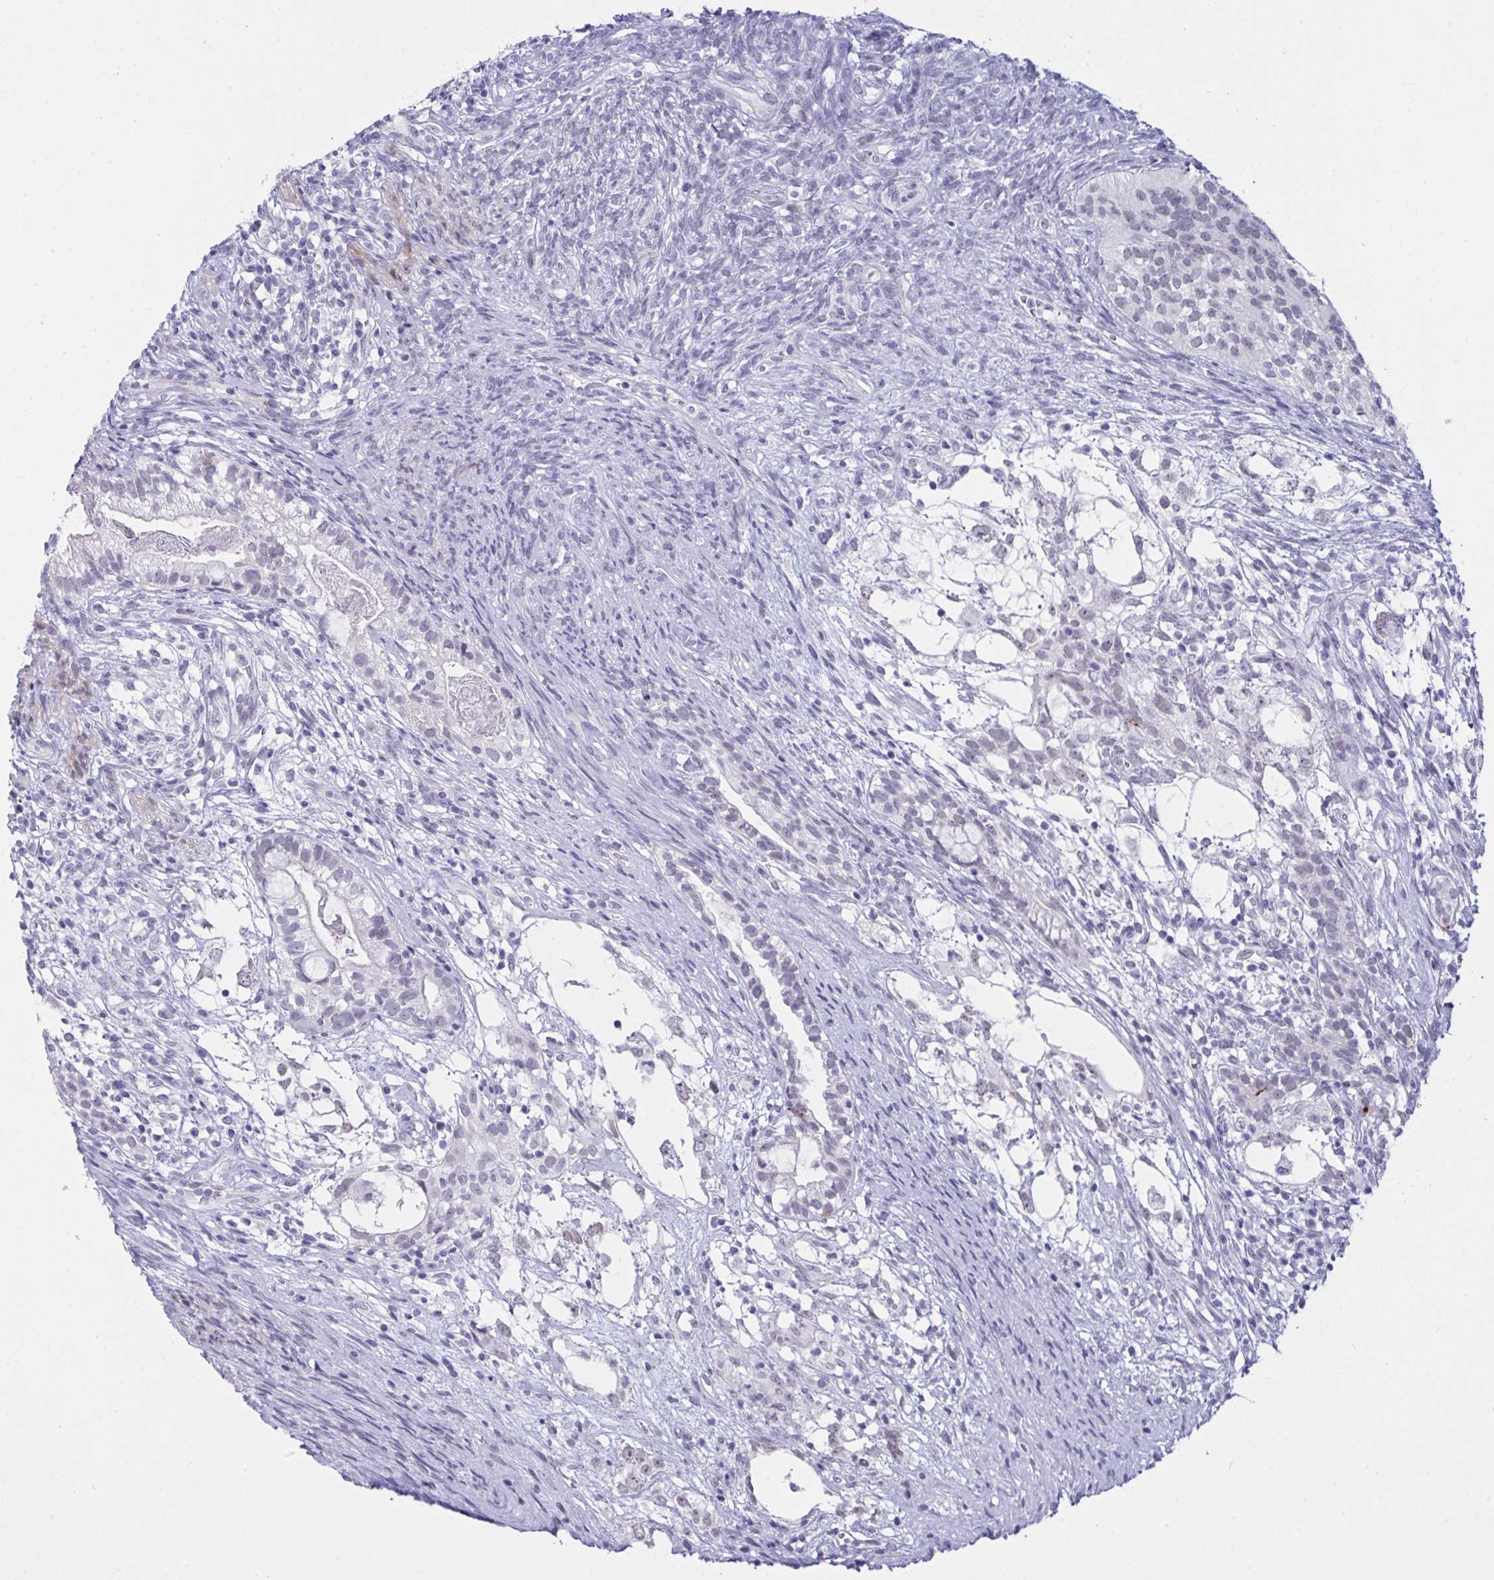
{"staining": {"intensity": "negative", "quantity": "none", "location": "none"}, "tissue": "testis cancer", "cell_type": "Tumor cells", "image_type": "cancer", "snomed": [{"axis": "morphology", "description": "Seminoma, NOS"}, {"axis": "morphology", "description": "Carcinoma, Embryonal, NOS"}, {"axis": "topography", "description": "Testis"}], "caption": "This is a histopathology image of immunohistochemistry (IHC) staining of testis cancer (seminoma), which shows no positivity in tumor cells.", "gene": "FBXL22", "patient": {"sex": "male", "age": 41}}